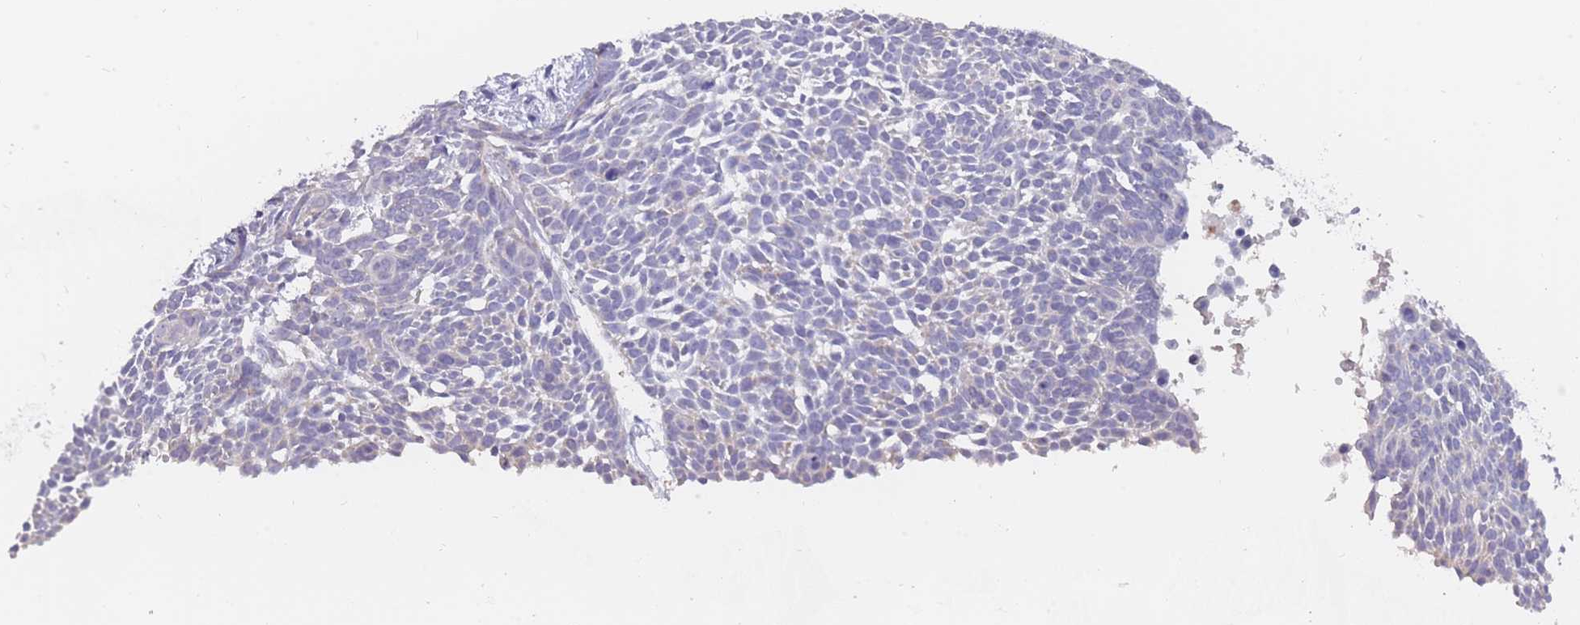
{"staining": {"intensity": "negative", "quantity": "none", "location": "none"}, "tissue": "skin cancer", "cell_type": "Tumor cells", "image_type": "cancer", "snomed": [{"axis": "morphology", "description": "Basal cell carcinoma"}, {"axis": "topography", "description": "Skin"}], "caption": "This photomicrograph is of skin cancer stained with immunohistochemistry to label a protein in brown with the nuclei are counter-stained blue. There is no staining in tumor cells.", "gene": "CYP51A1", "patient": {"sex": "male", "age": 61}}